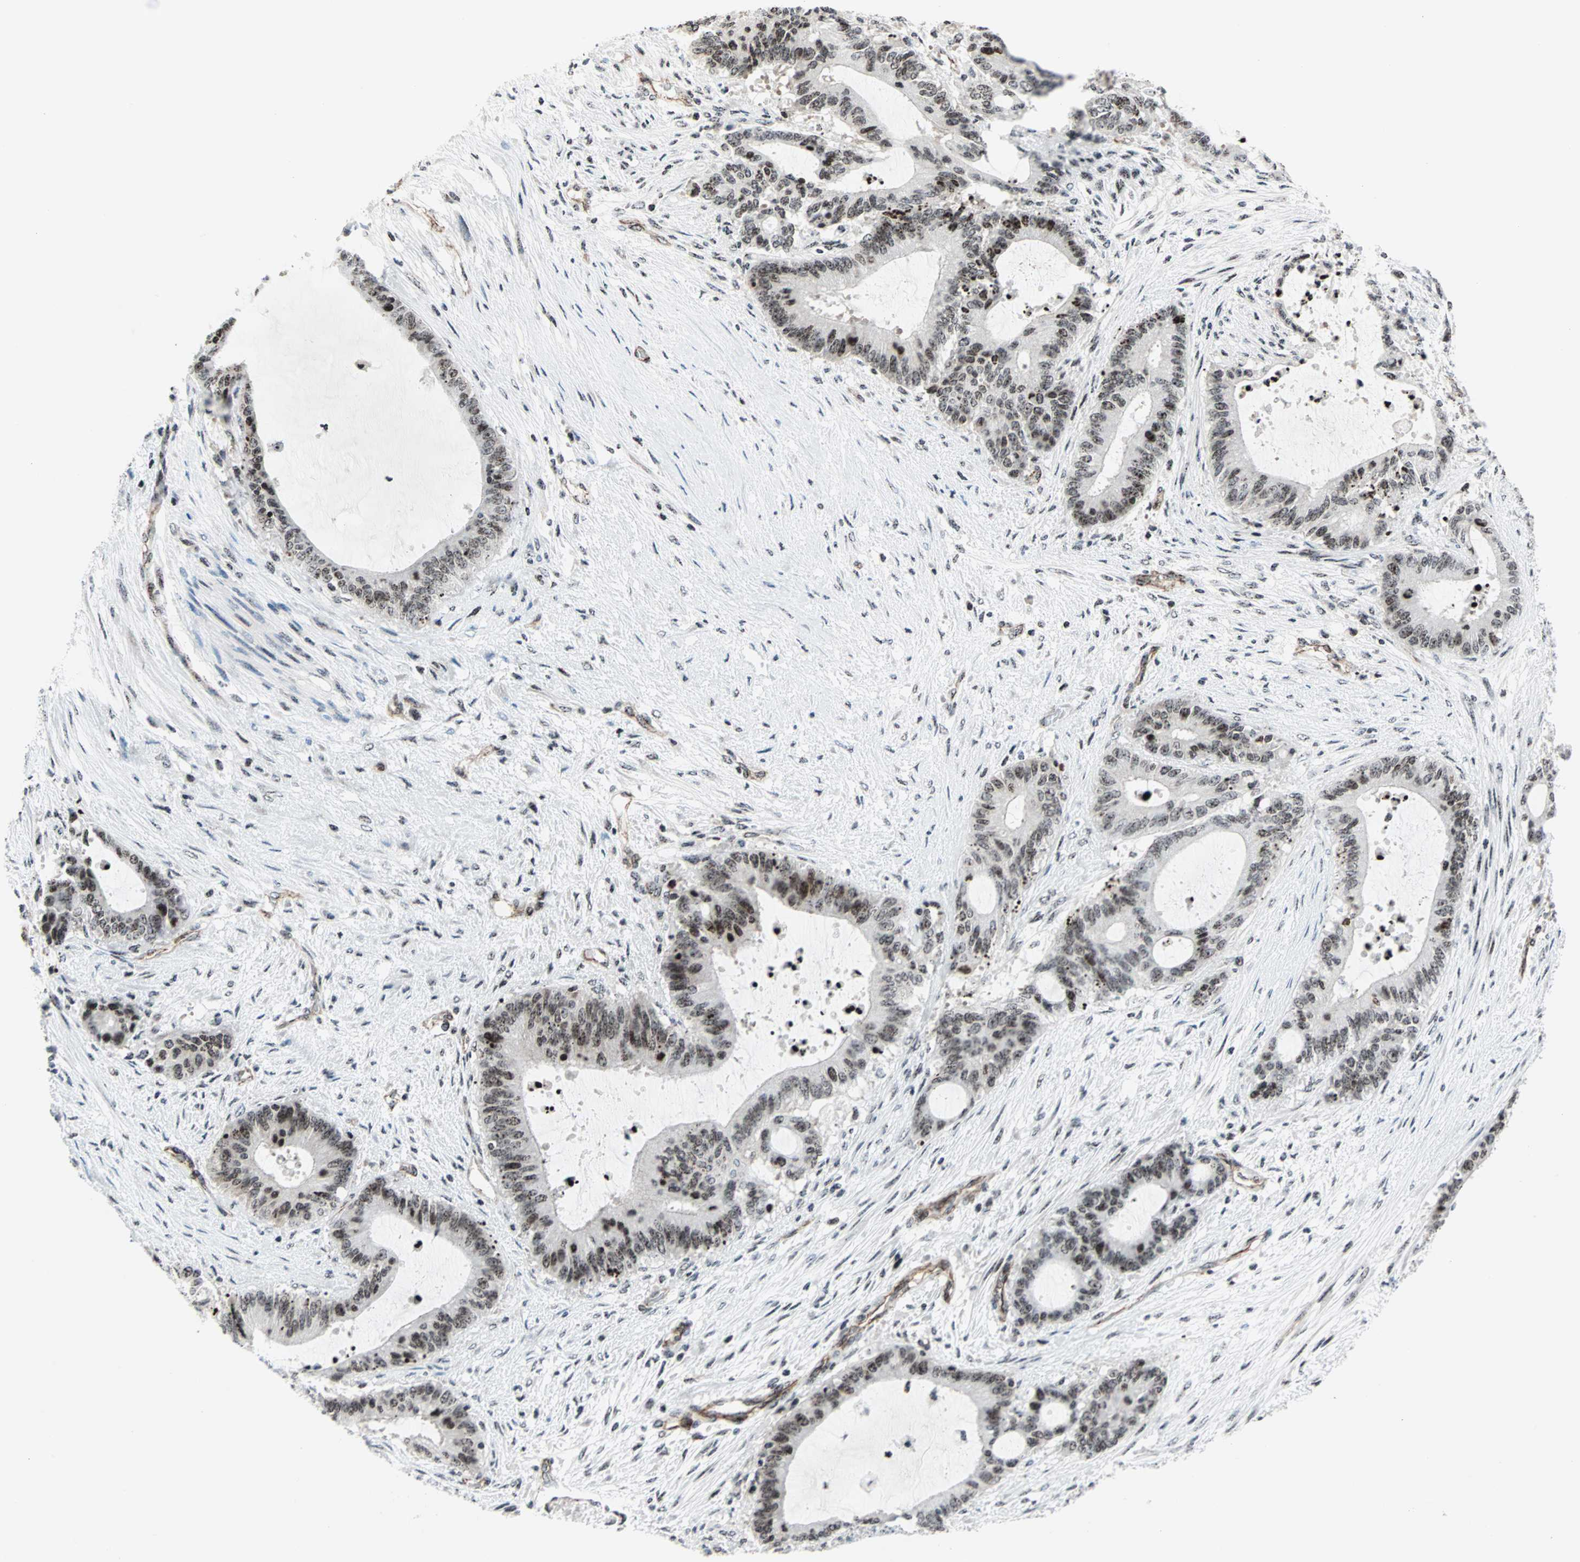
{"staining": {"intensity": "moderate", "quantity": ">75%", "location": "nuclear"}, "tissue": "liver cancer", "cell_type": "Tumor cells", "image_type": "cancer", "snomed": [{"axis": "morphology", "description": "Cholangiocarcinoma"}, {"axis": "topography", "description": "Liver"}], "caption": "About >75% of tumor cells in human cholangiocarcinoma (liver) show moderate nuclear protein expression as visualized by brown immunohistochemical staining.", "gene": "CENPA", "patient": {"sex": "female", "age": 73}}